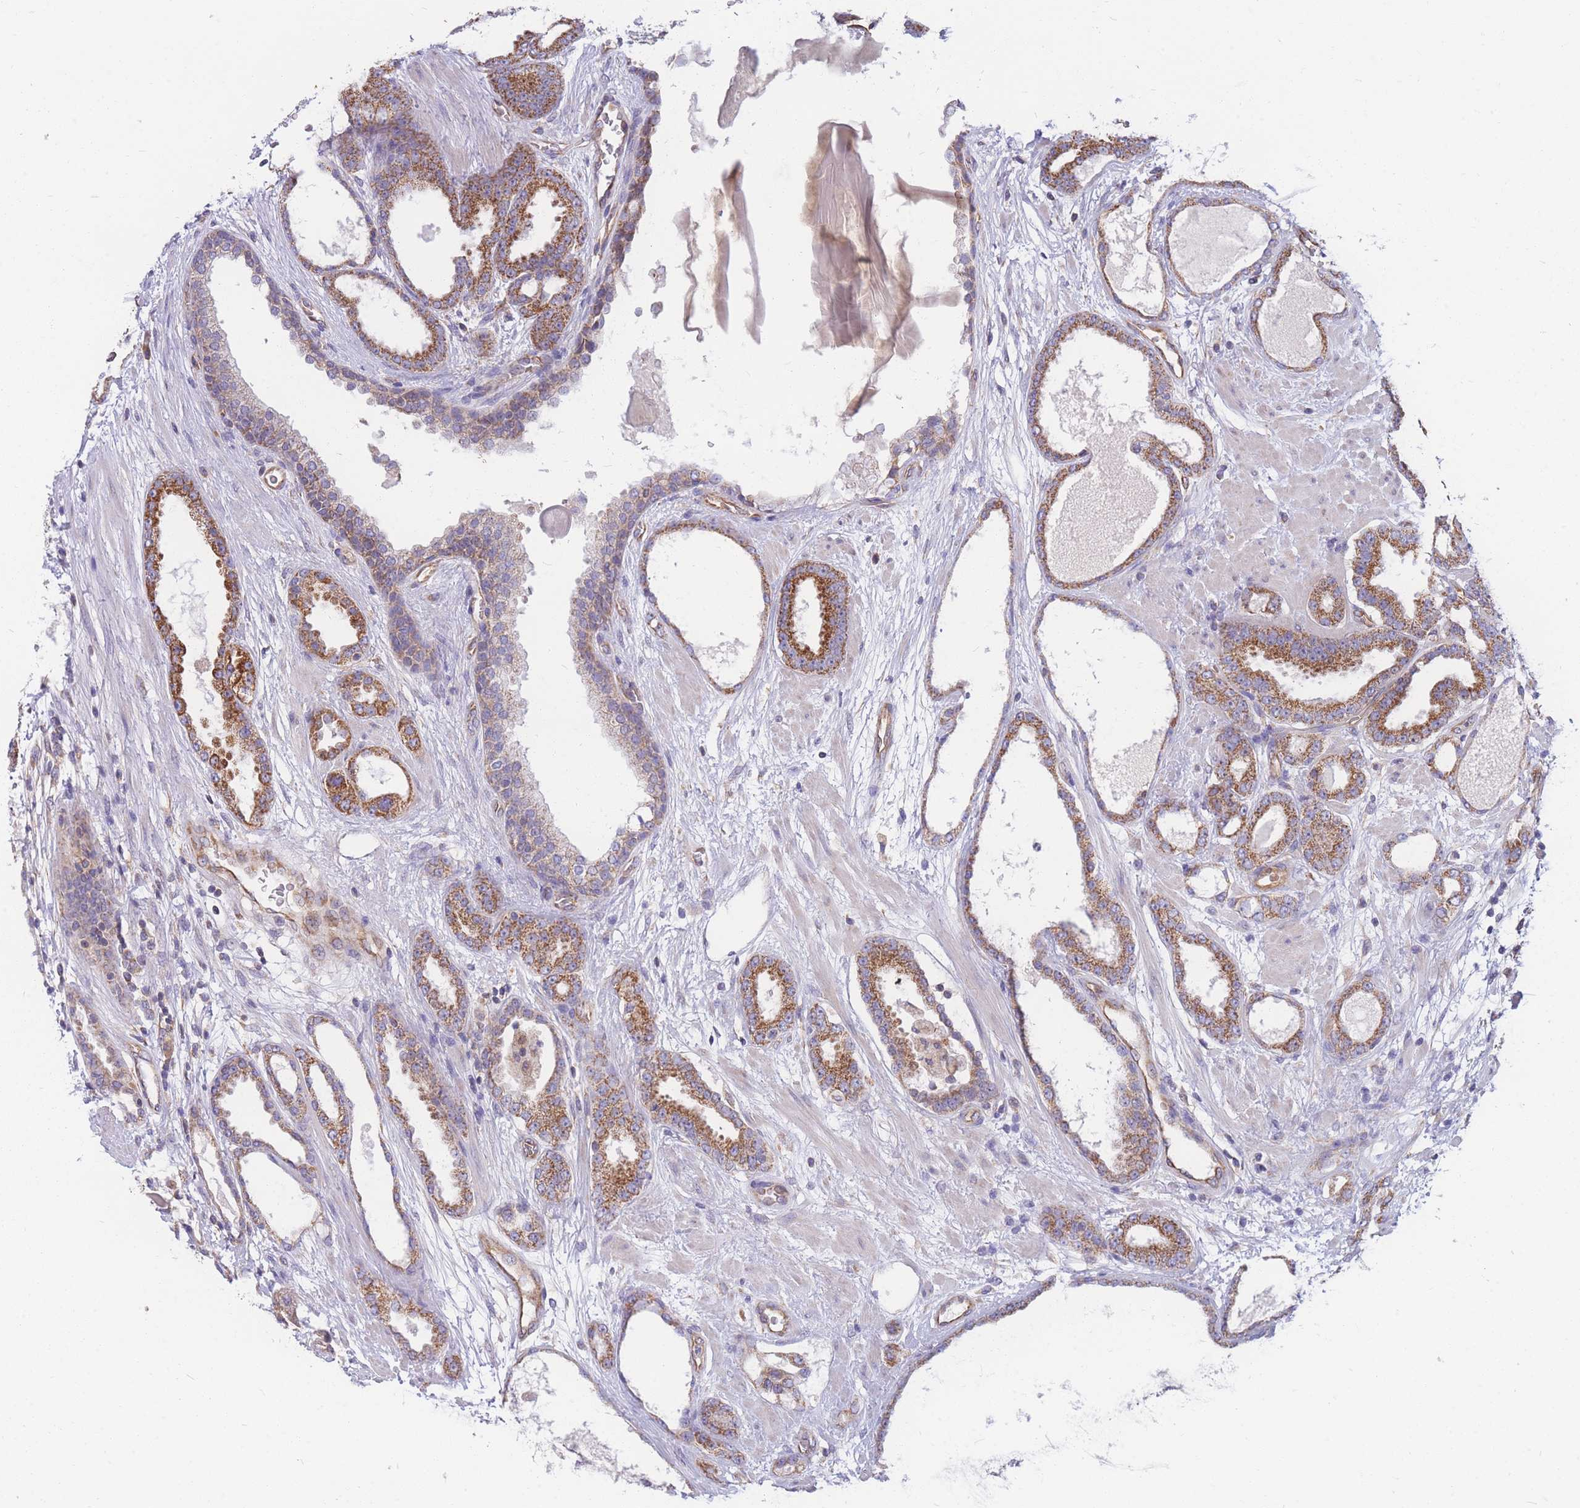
{"staining": {"intensity": "moderate", "quantity": ">75%", "location": "cytoplasmic/membranous"}, "tissue": "prostate cancer", "cell_type": "Tumor cells", "image_type": "cancer", "snomed": [{"axis": "morphology", "description": "Adenocarcinoma, High grade"}, {"axis": "topography", "description": "Prostate"}], "caption": "Prostate cancer stained with a brown dye exhibits moderate cytoplasmic/membranous positive staining in approximately >75% of tumor cells.", "gene": "MRPS9", "patient": {"sex": "male", "age": 60}}